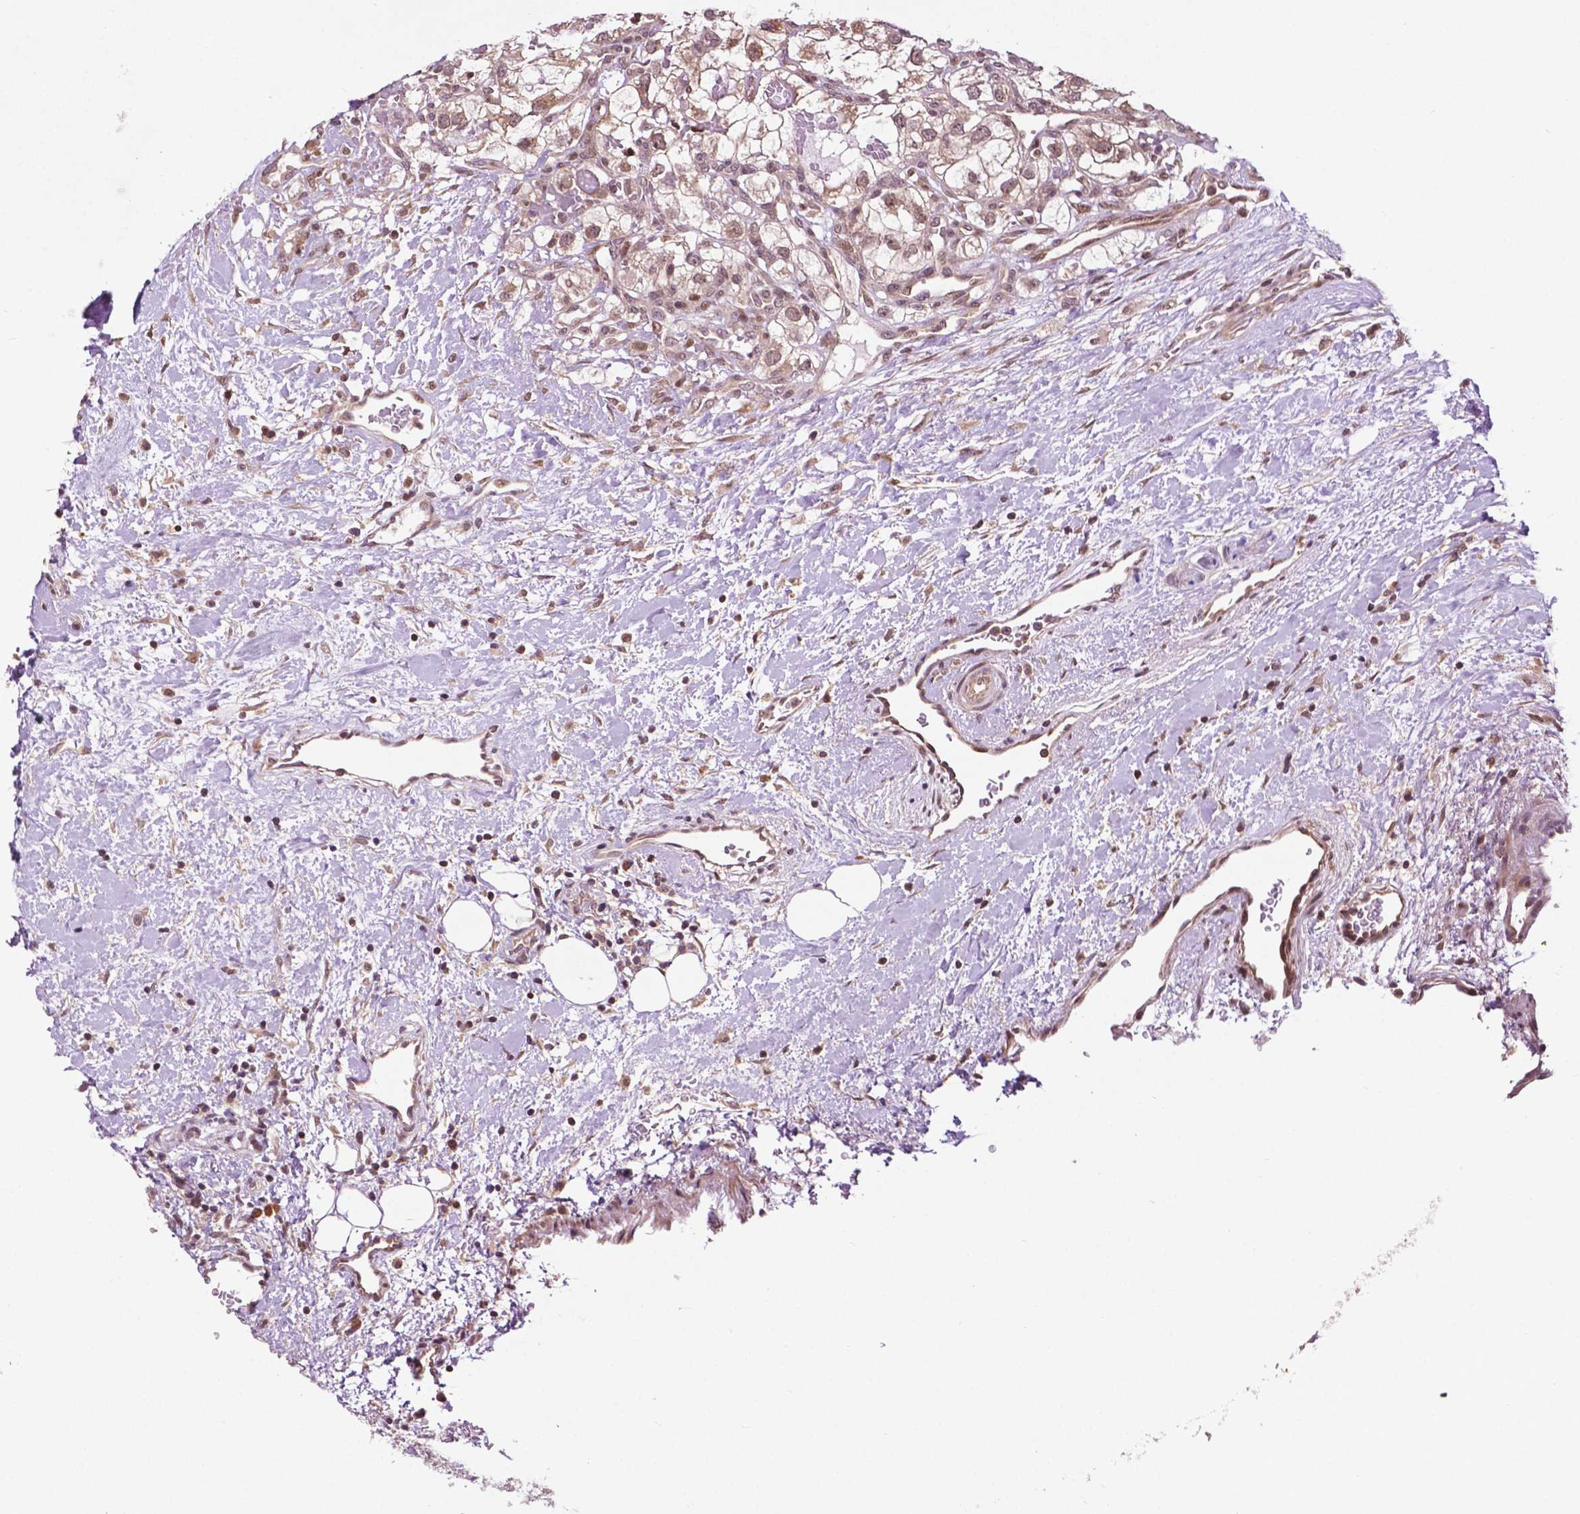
{"staining": {"intensity": "weak", "quantity": "25%-75%", "location": "cytoplasmic/membranous"}, "tissue": "renal cancer", "cell_type": "Tumor cells", "image_type": "cancer", "snomed": [{"axis": "morphology", "description": "Adenocarcinoma, NOS"}, {"axis": "topography", "description": "Kidney"}], "caption": "A high-resolution photomicrograph shows immunohistochemistry (IHC) staining of adenocarcinoma (renal), which demonstrates weak cytoplasmic/membranous positivity in approximately 25%-75% of tumor cells.", "gene": "TMX2", "patient": {"sex": "male", "age": 59}}